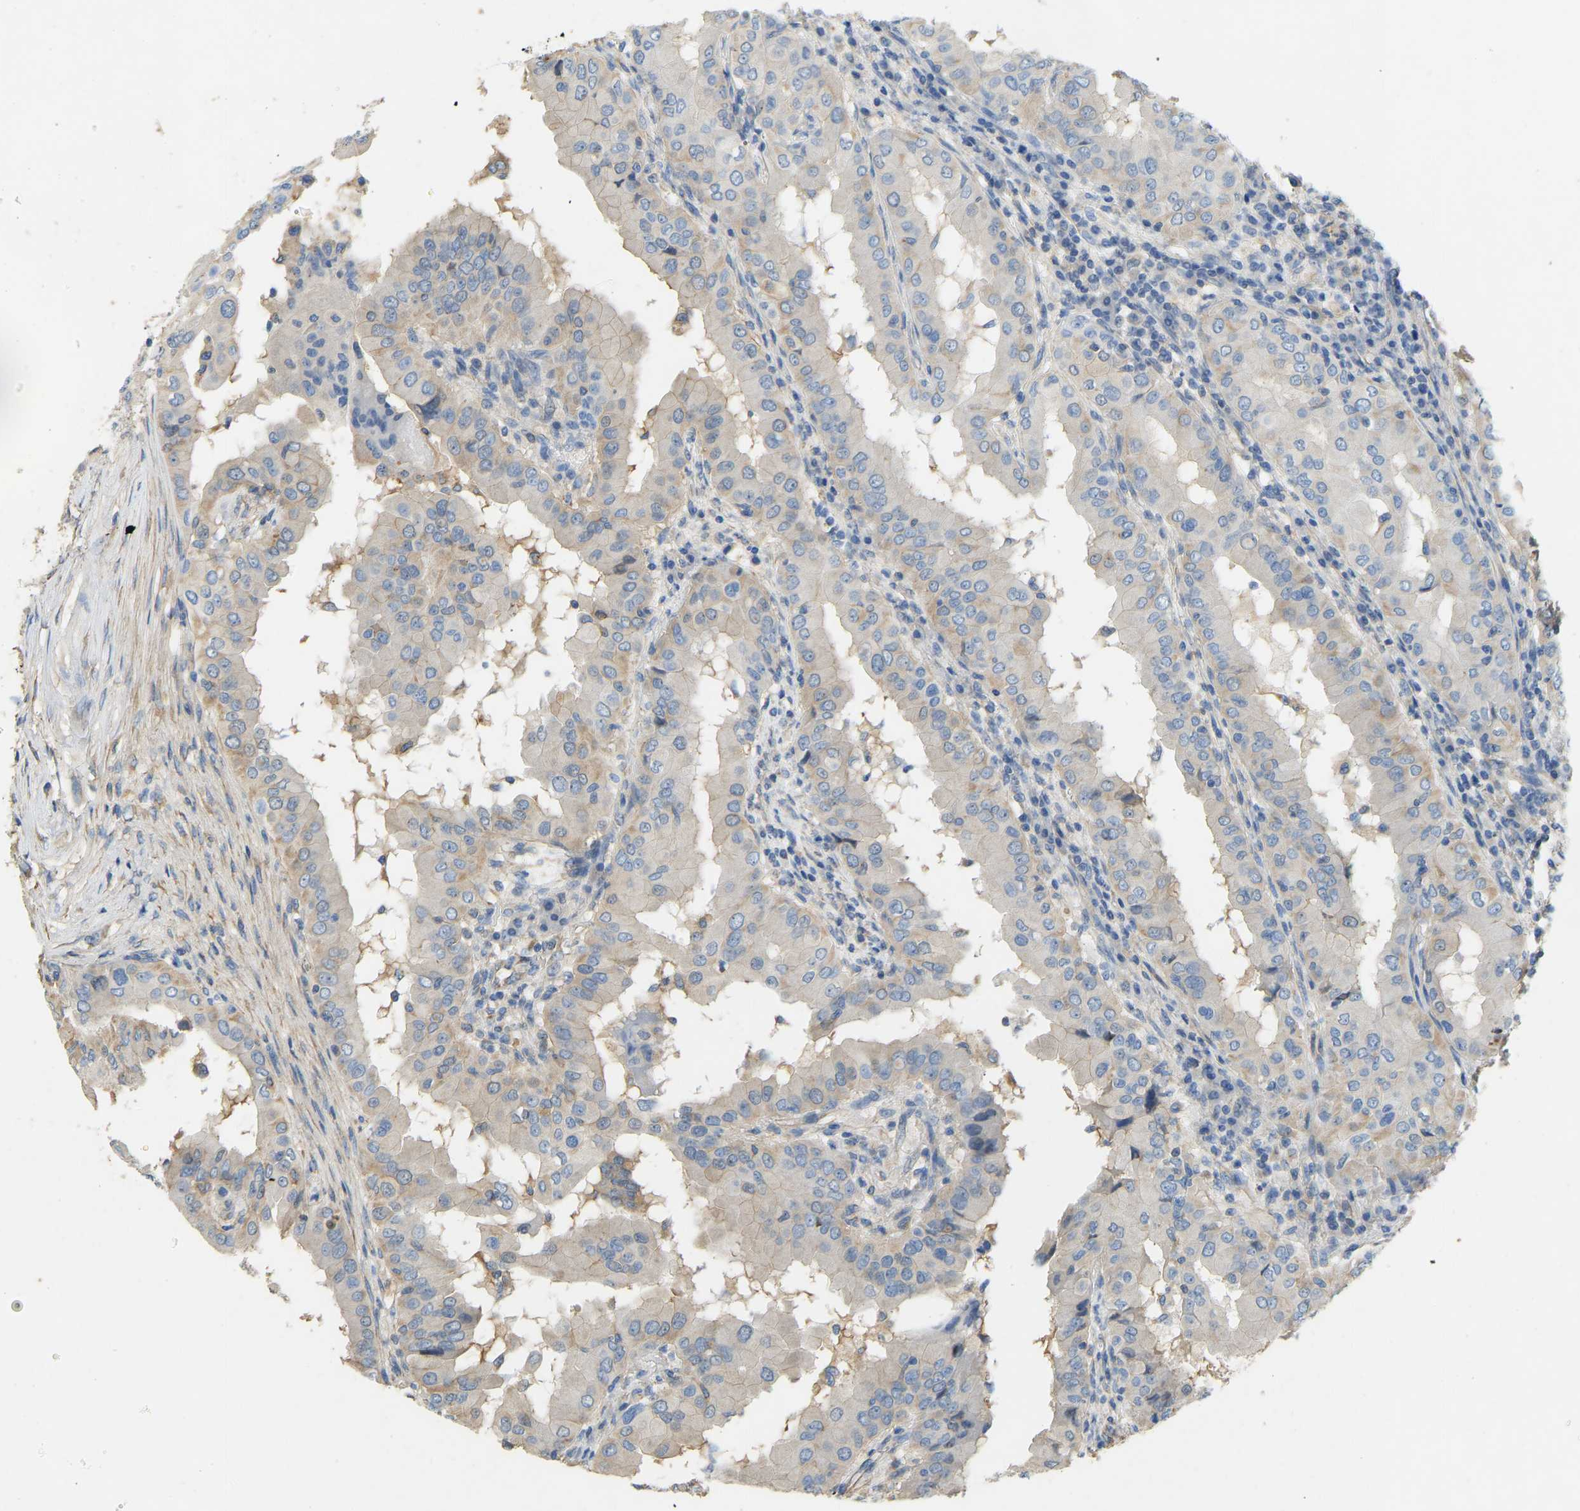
{"staining": {"intensity": "weak", "quantity": "25%-75%", "location": "cytoplasmic/membranous"}, "tissue": "thyroid cancer", "cell_type": "Tumor cells", "image_type": "cancer", "snomed": [{"axis": "morphology", "description": "Papillary adenocarcinoma, NOS"}, {"axis": "topography", "description": "Thyroid gland"}], "caption": "Immunohistochemistry (IHC) image of neoplastic tissue: thyroid cancer stained using immunohistochemistry exhibits low levels of weak protein expression localized specifically in the cytoplasmic/membranous of tumor cells, appearing as a cytoplasmic/membranous brown color.", "gene": "TECTA", "patient": {"sex": "male", "age": 33}}